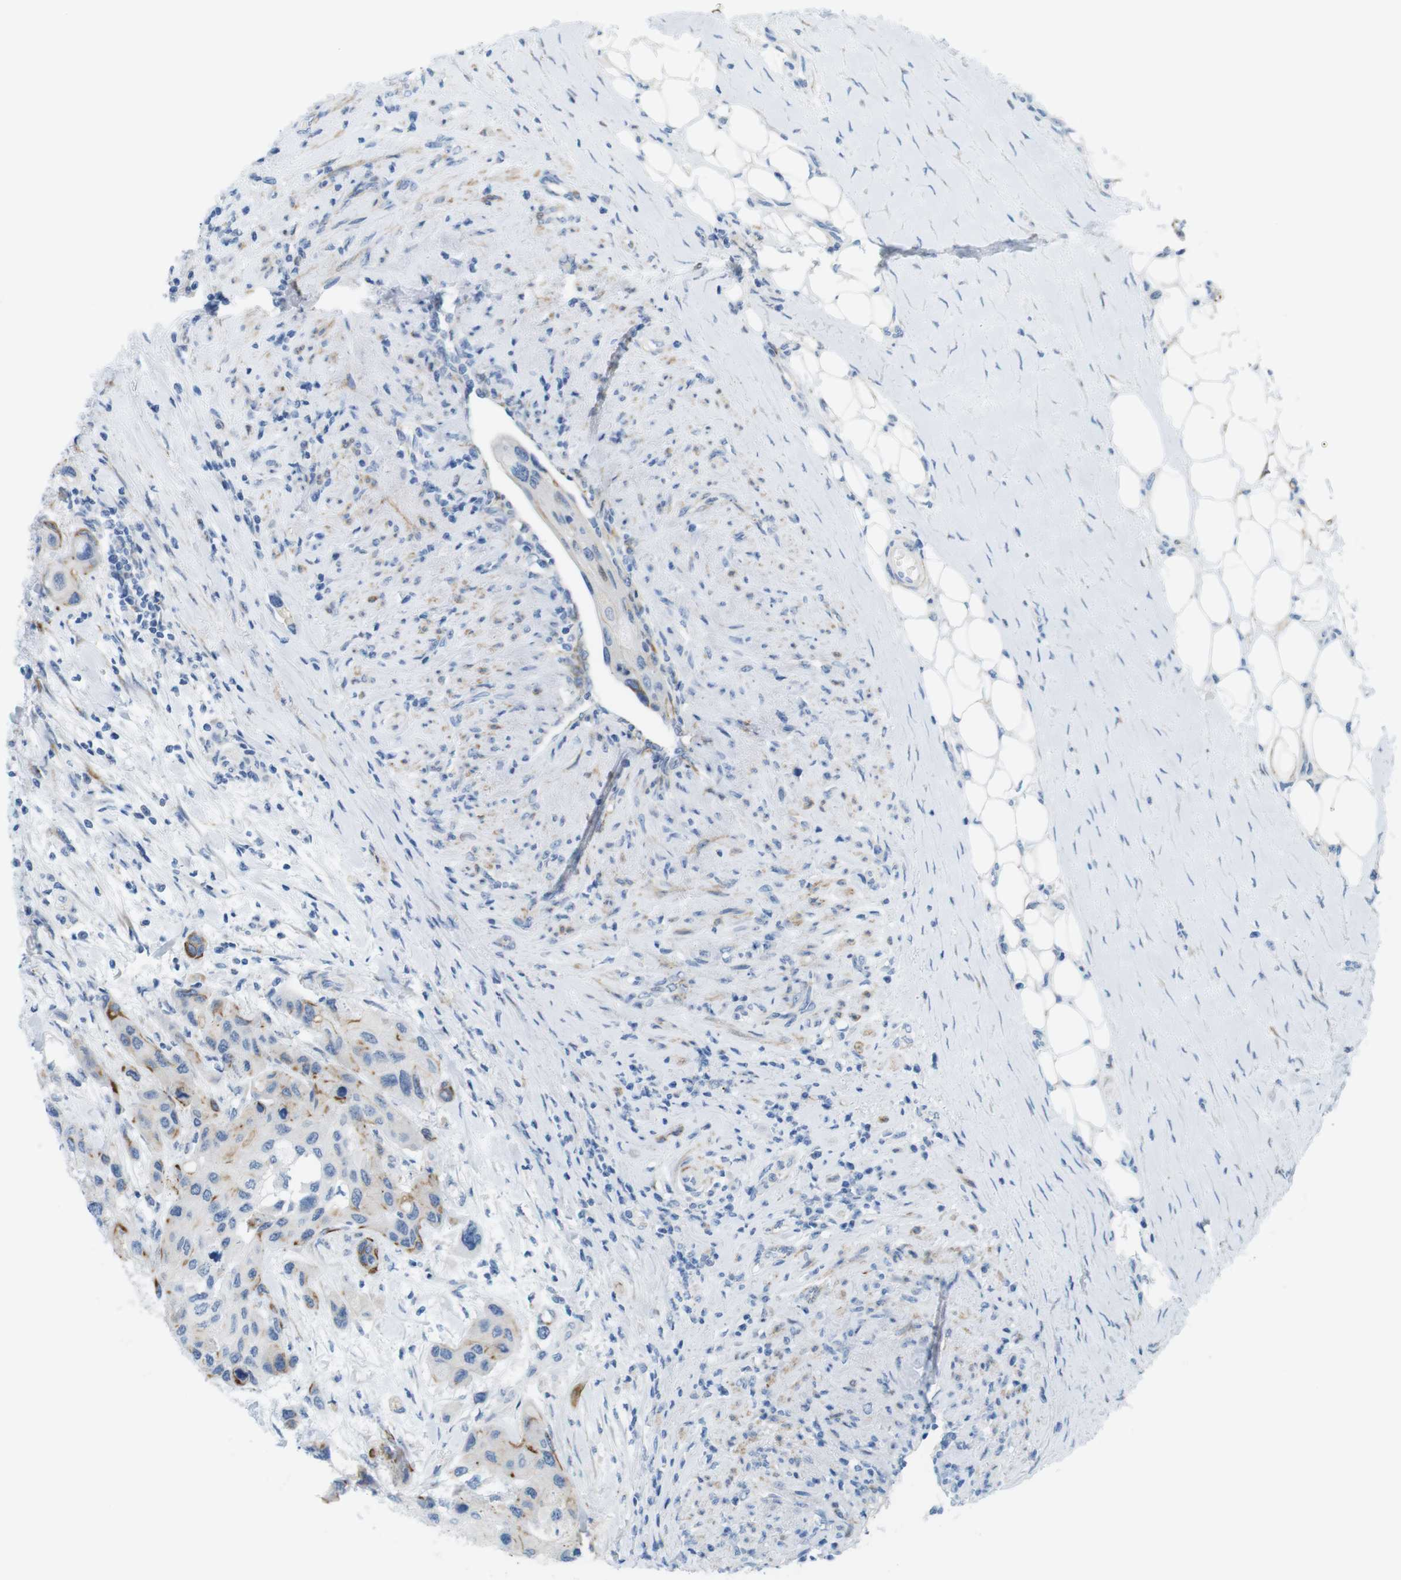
{"staining": {"intensity": "weak", "quantity": "<25%", "location": "cytoplasmic/membranous"}, "tissue": "urothelial cancer", "cell_type": "Tumor cells", "image_type": "cancer", "snomed": [{"axis": "morphology", "description": "Urothelial carcinoma, High grade"}, {"axis": "topography", "description": "Urinary bladder"}], "caption": "Human urothelial cancer stained for a protein using immunohistochemistry (IHC) reveals no expression in tumor cells.", "gene": "MYH9", "patient": {"sex": "female", "age": 56}}